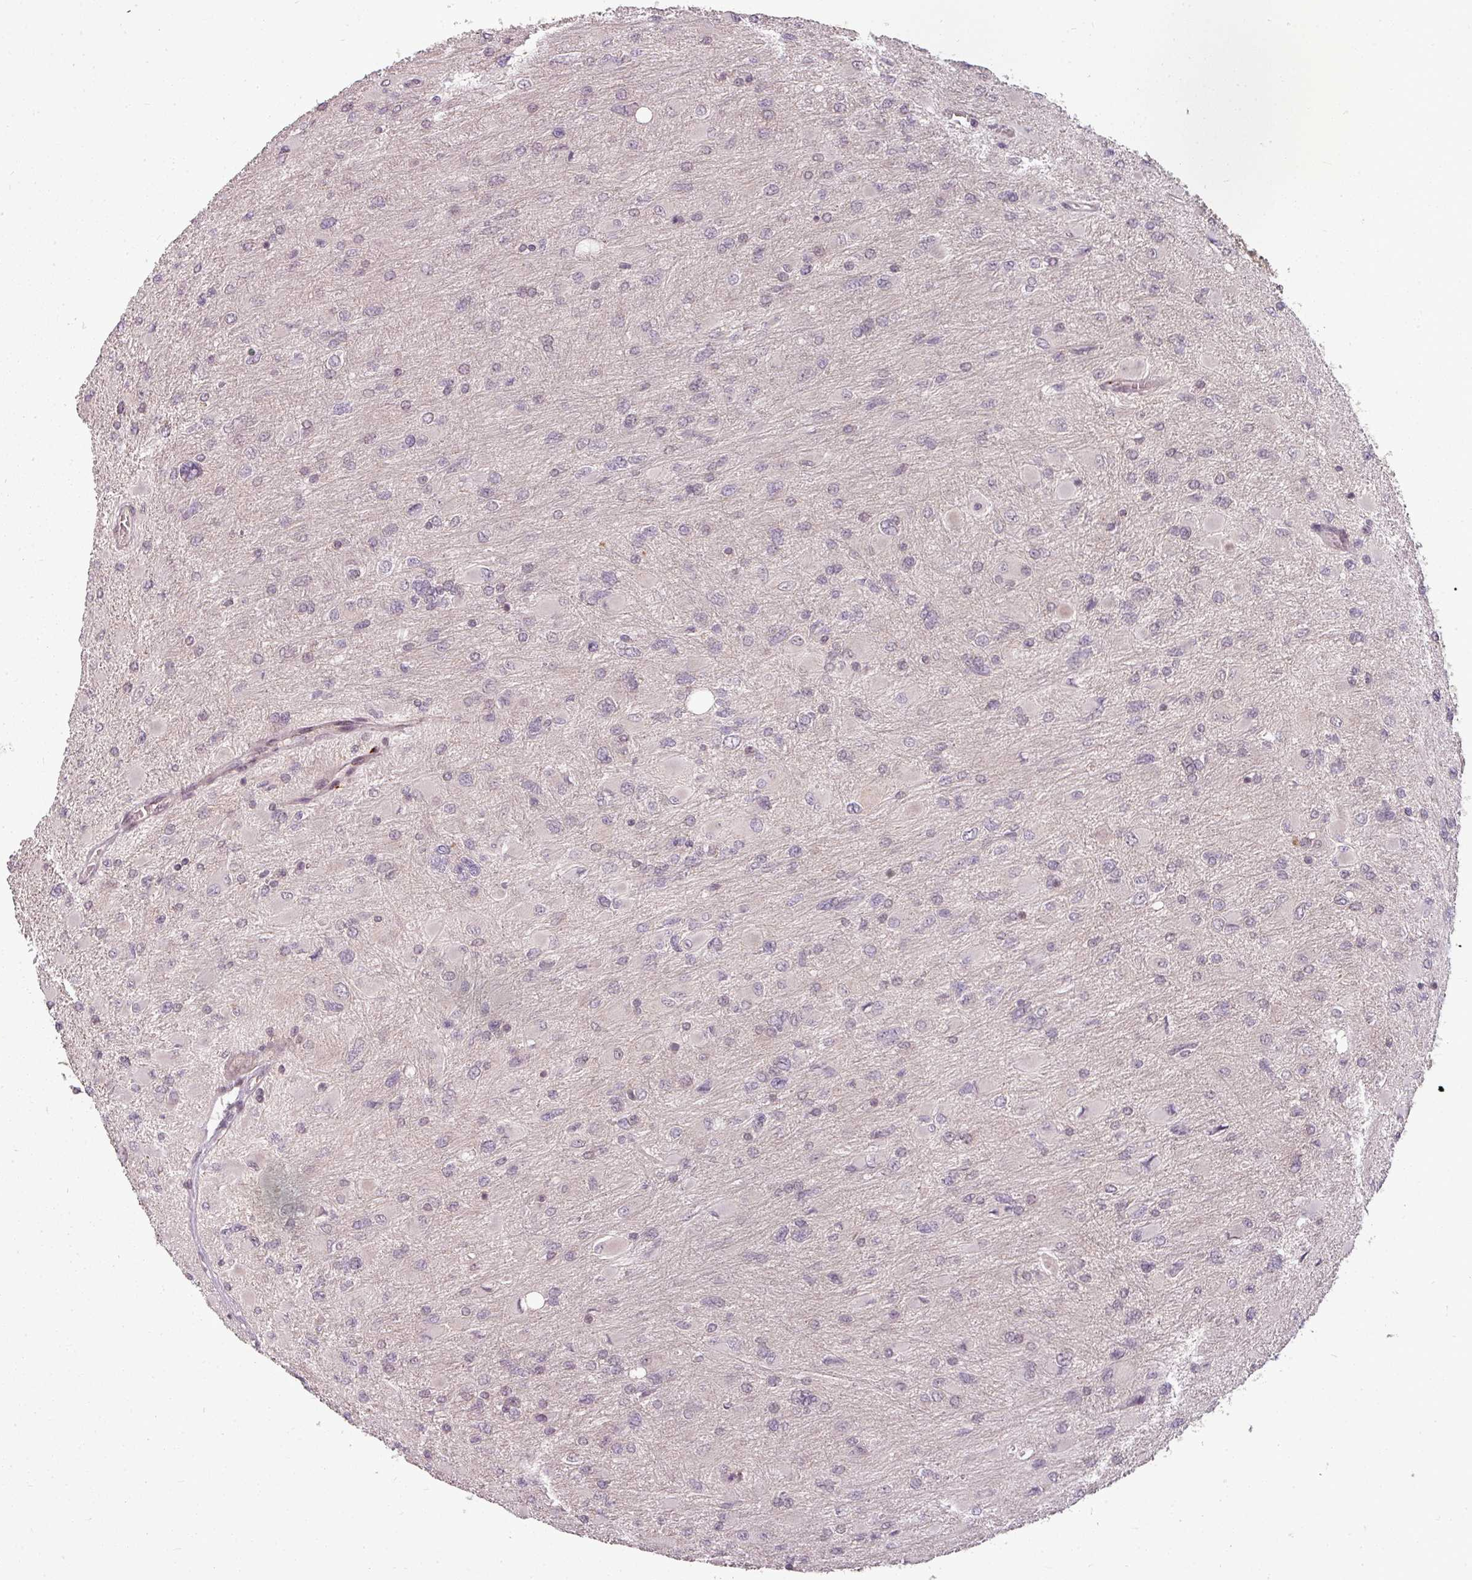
{"staining": {"intensity": "negative", "quantity": "none", "location": "none"}, "tissue": "glioma", "cell_type": "Tumor cells", "image_type": "cancer", "snomed": [{"axis": "morphology", "description": "Glioma, malignant, High grade"}, {"axis": "topography", "description": "Cerebral cortex"}], "caption": "IHC photomicrograph of human glioma stained for a protein (brown), which exhibits no positivity in tumor cells.", "gene": "CLIC1", "patient": {"sex": "female", "age": 36}}